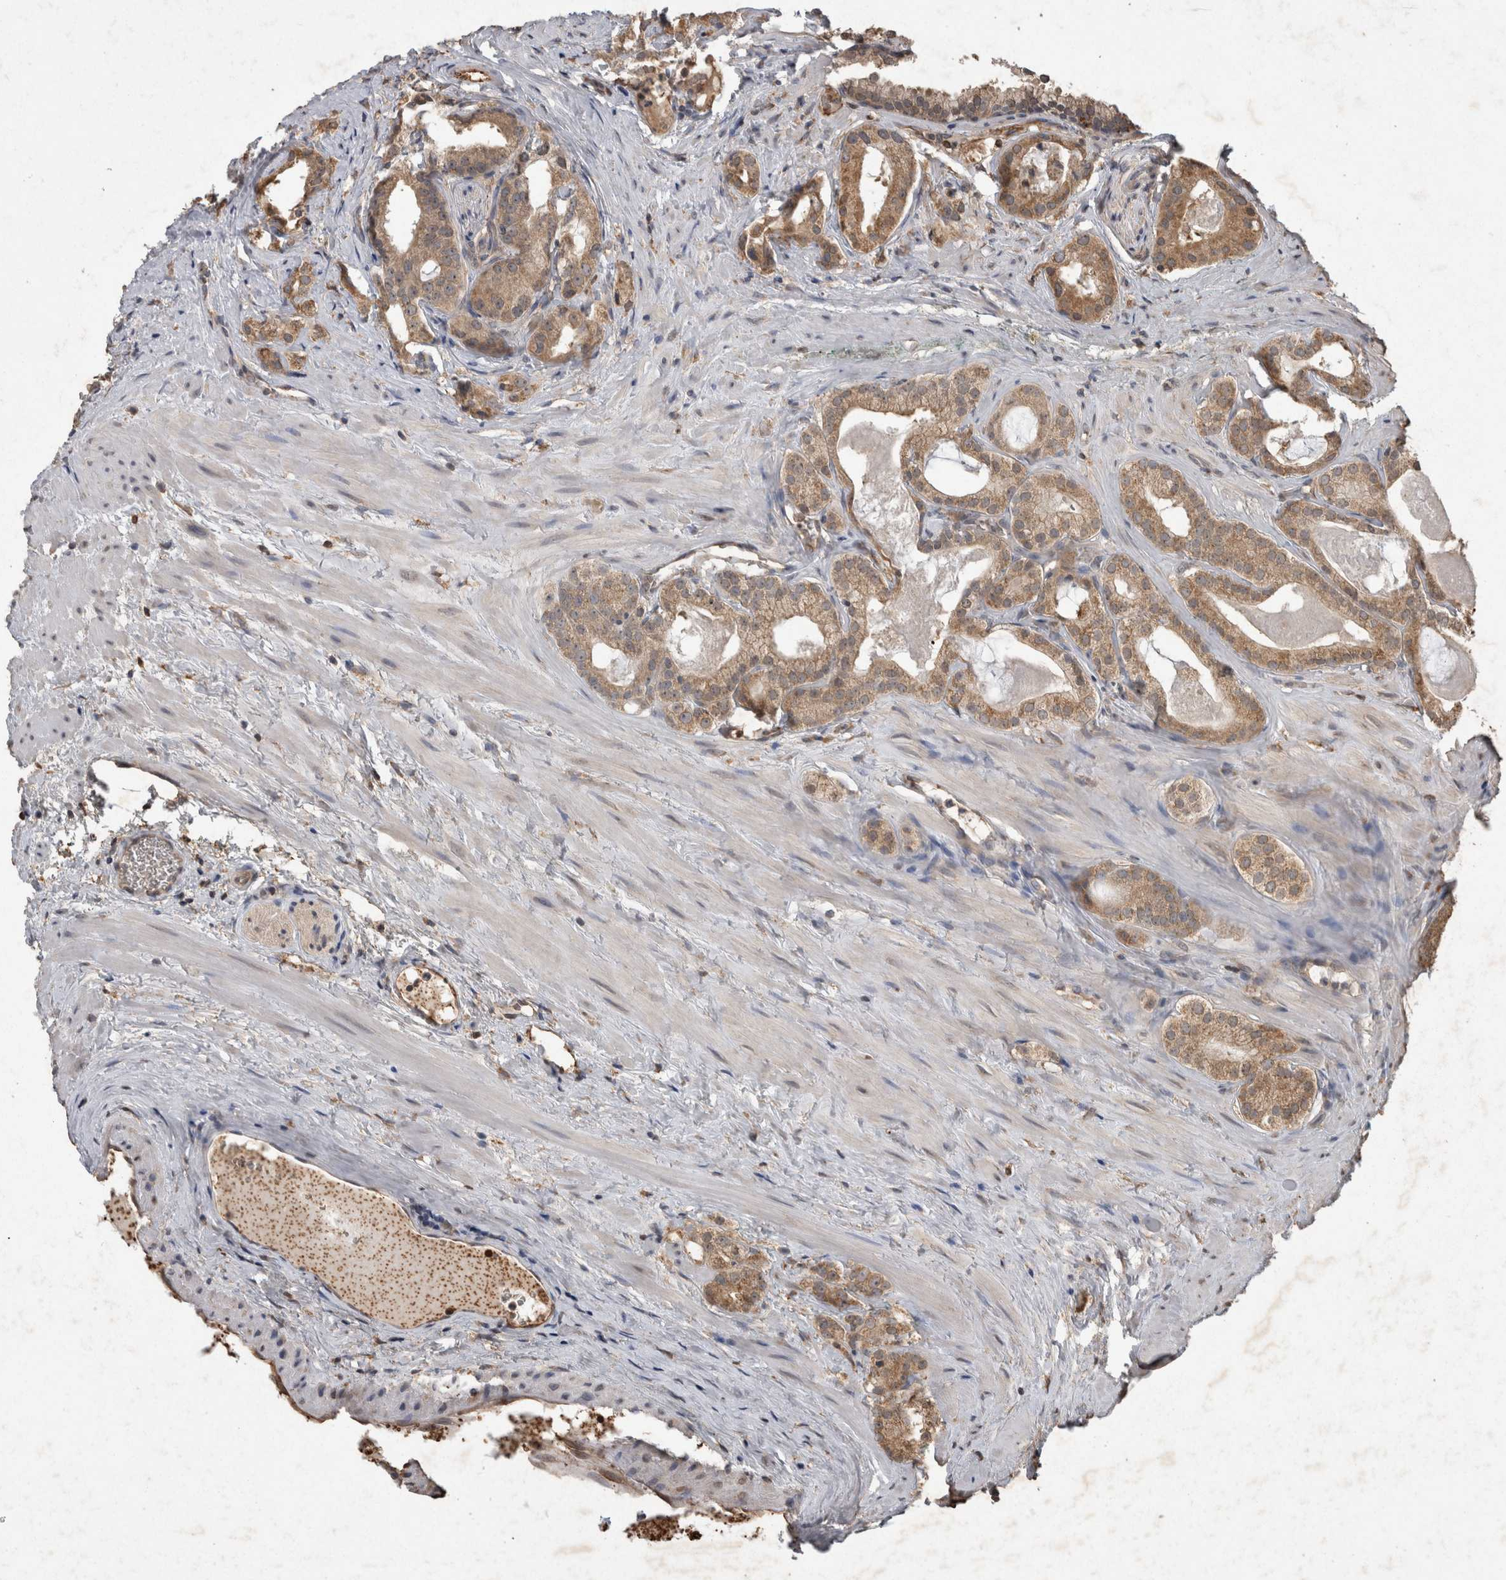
{"staining": {"intensity": "moderate", "quantity": ">75%", "location": "cytoplasmic/membranous"}, "tissue": "prostate cancer", "cell_type": "Tumor cells", "image_type": "cancer", "snomed": [{"axis": "morphology", "description": "Adenocarcinoma, Low grade"}, {"axis": "topography", "description": "Prostate"}], "caption": "Prostate low-grade adenocarcinoma stained with immunohistochemistry (IHC) reveals moderate cytoplasmic/membranous expression in approximately >75% of tumor cells.", "gene": "ADGRL3", "patient": {"sex": "male", "age": 59}}